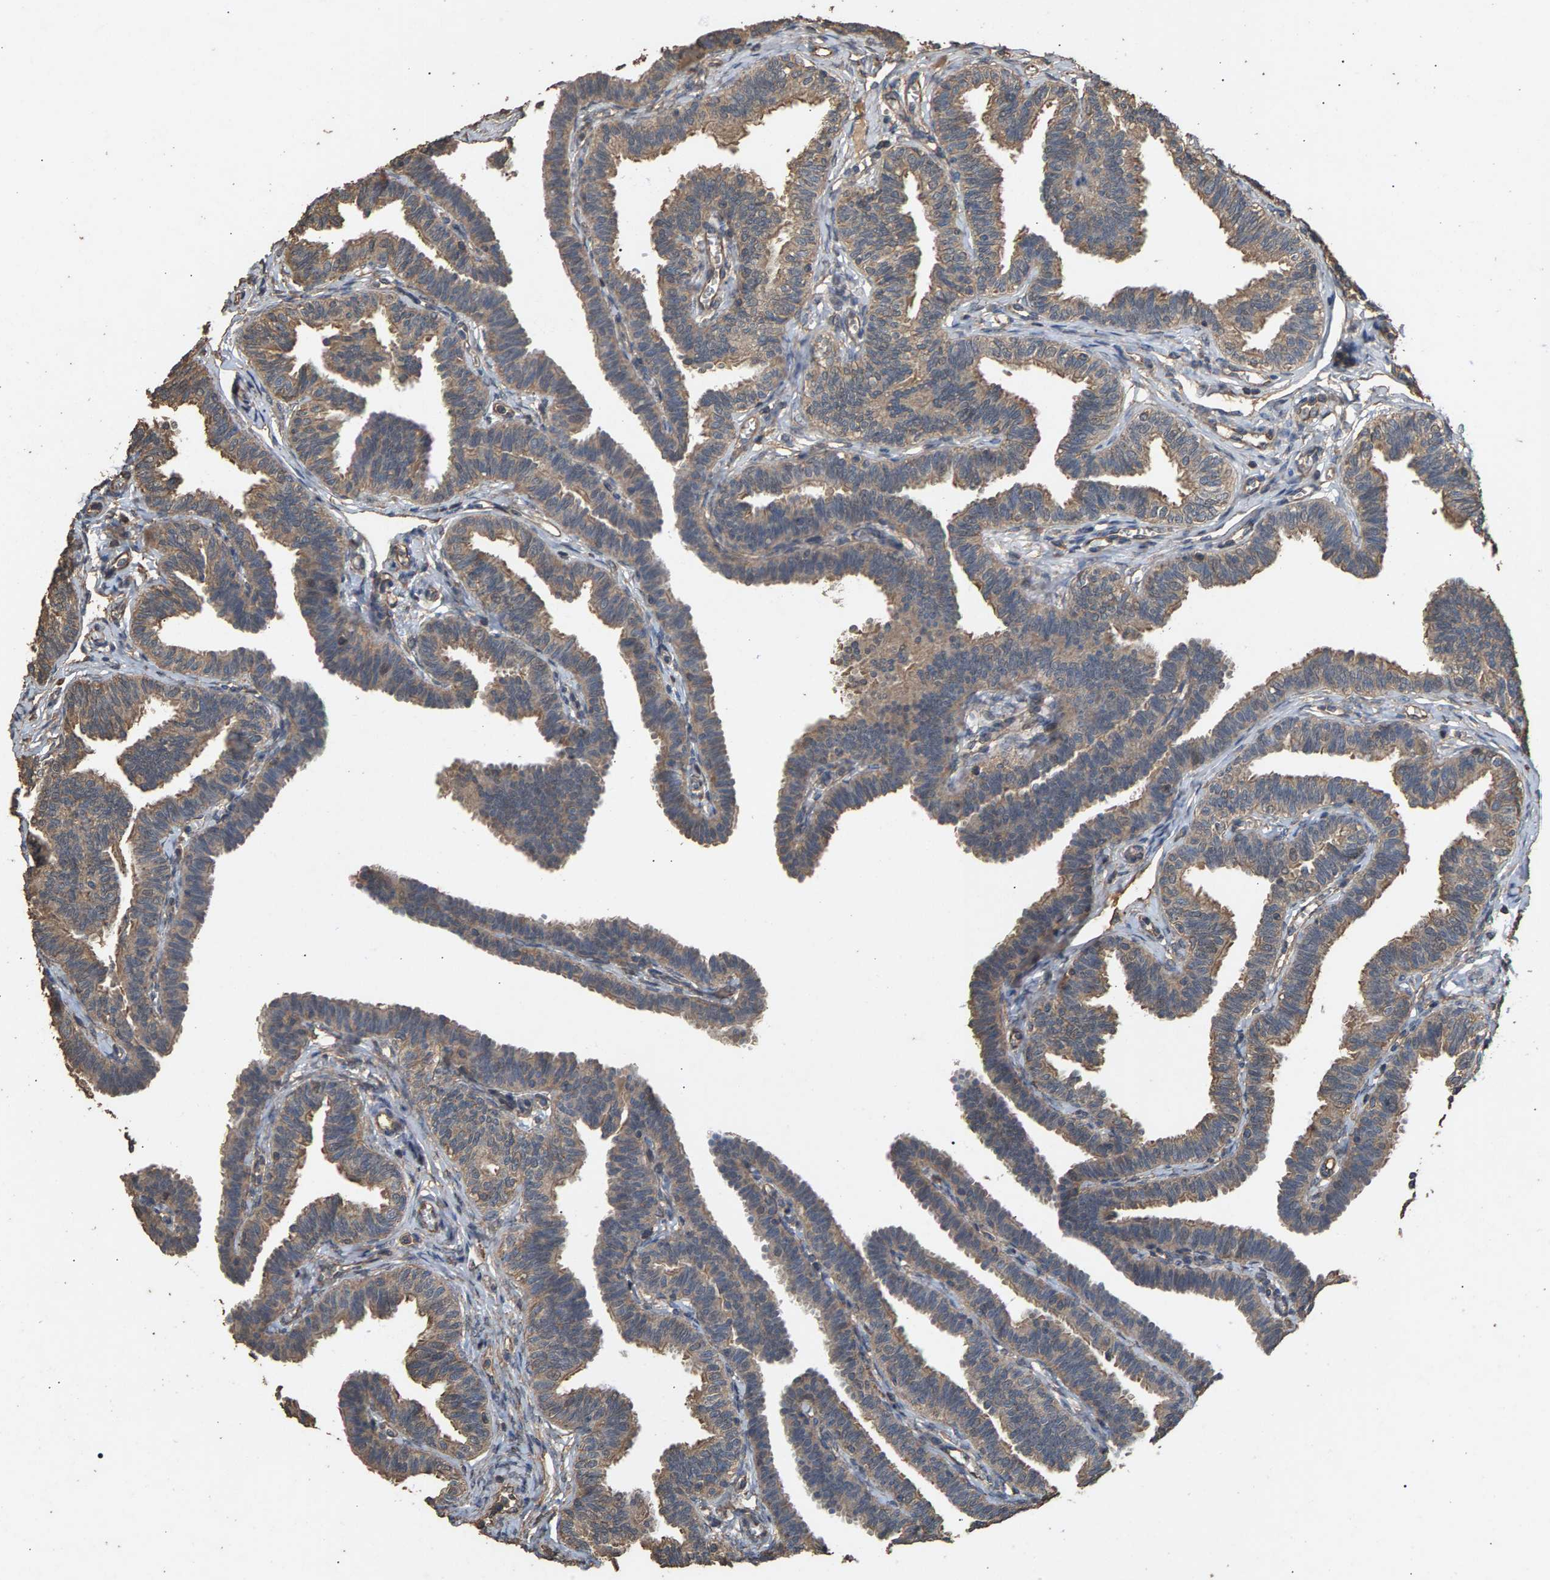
{"staining": {"intensity": "moderate", "quantity": ">75%", "location": "cytoplasmic/membranous"}, "tissue": "fallopian tube", "cell_type": "Glandular cells", "image_type": "normal", "snomed": [{"axis": "morphology", "description": "Normal tissue, NOS"}, {"axis": "topography", "description": "Fallopian tube"}, {"axis": "topography", "description": "Ovary"}], "caption": "Protein analysis of unremarkable fallopian tube reveals moderate cytoplasmic/membranous positivity in about >75% of glandular cells.", "gene": "HTRA3", "patient": {"sex": "female", "age": 23}}